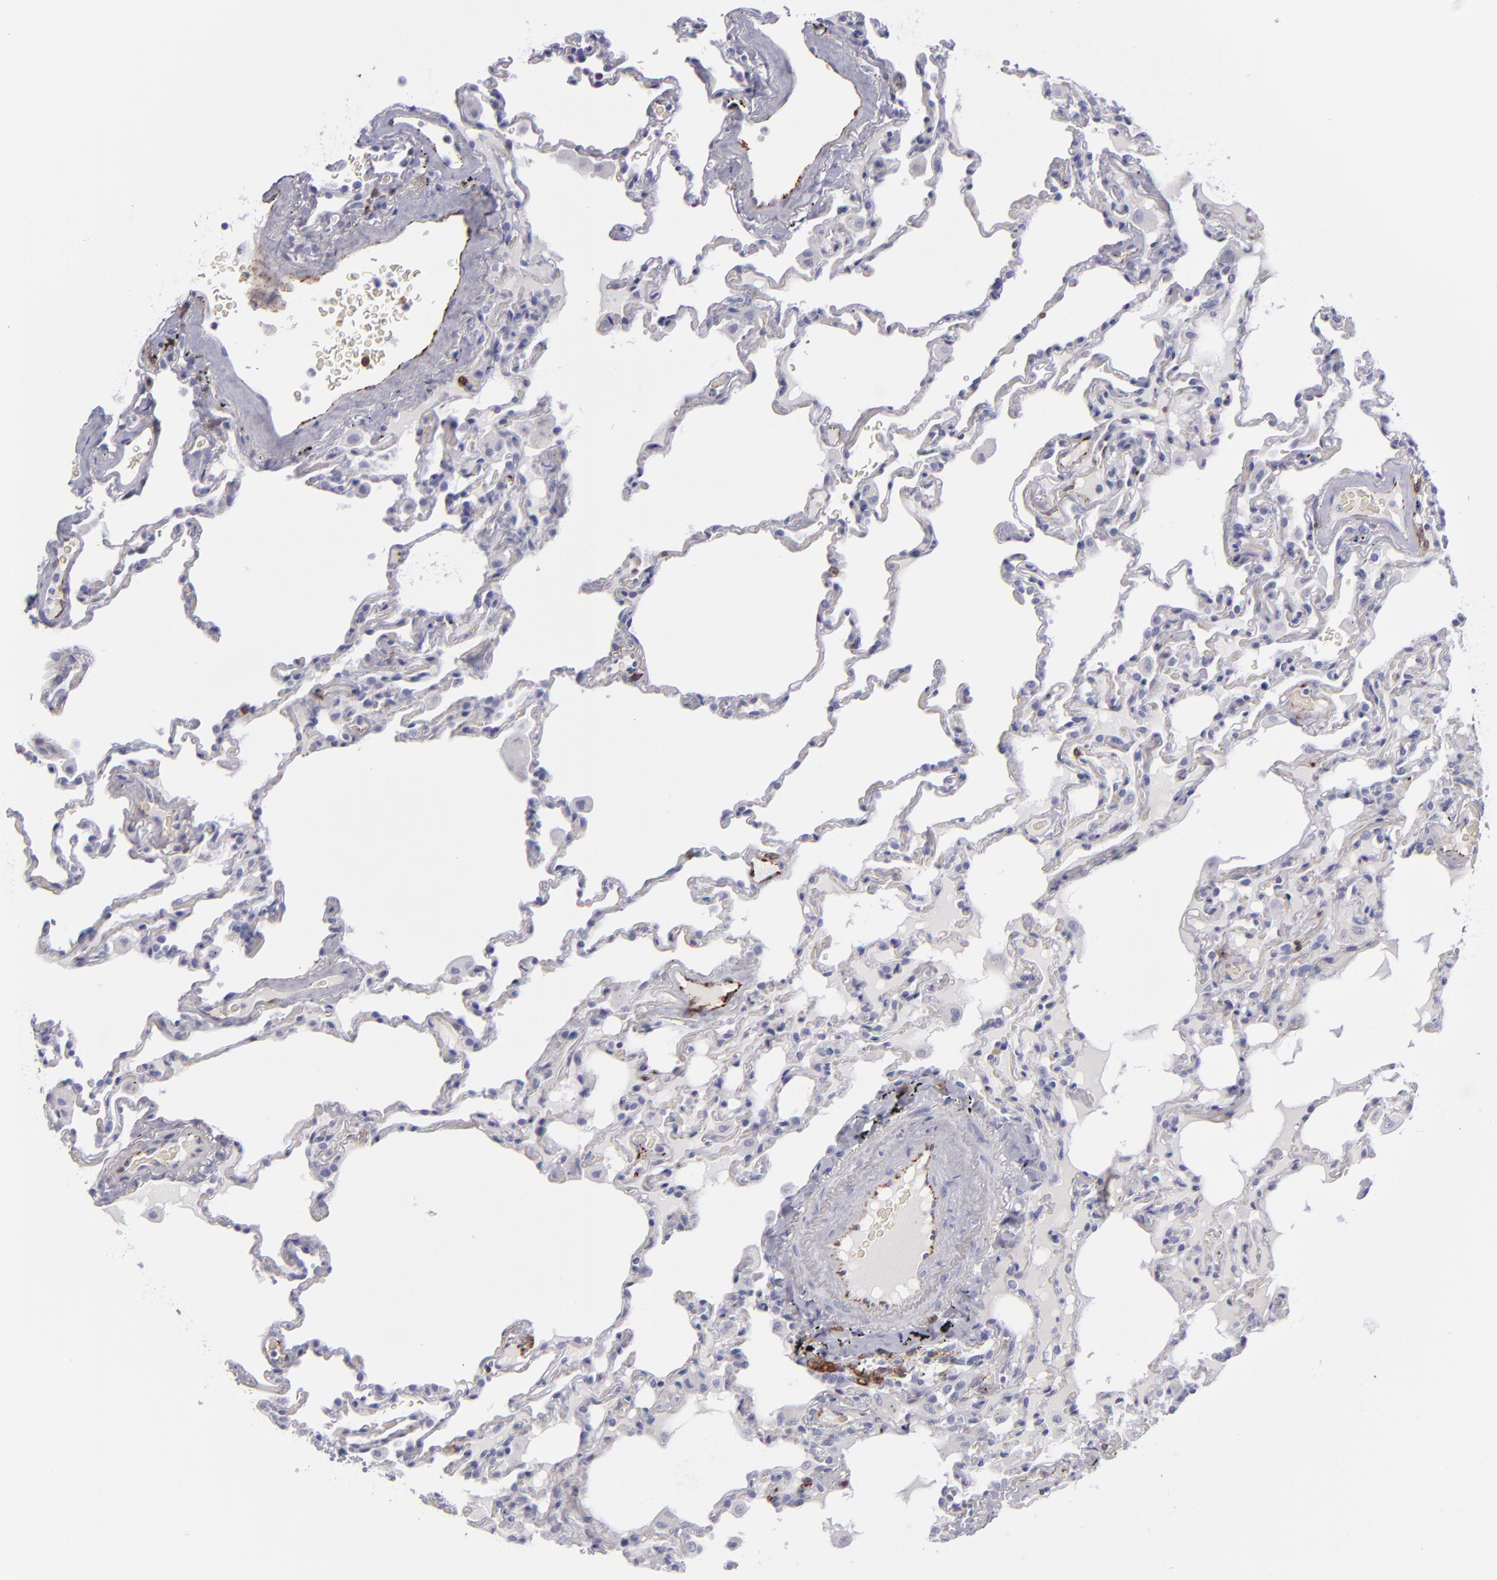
{"staining": {"intensity": "negative", "quantity": "none", "location": "none"}, "tissue": "lung", "cell_type": "Alveolar cells", "image_type": "normal", "snomed": [{"axis": "morphology", "description": "Normal tissue, NOS"}, {"axis": "topography", "description": "Lung"}], "caption": "High power microscopy image of an immunohistochemistry (IHC) histopathology image of normal lung, revealing no significant staining in alveolar cells.", "gene": "CD27", "patient": {"sex": "male", "age": 59}}